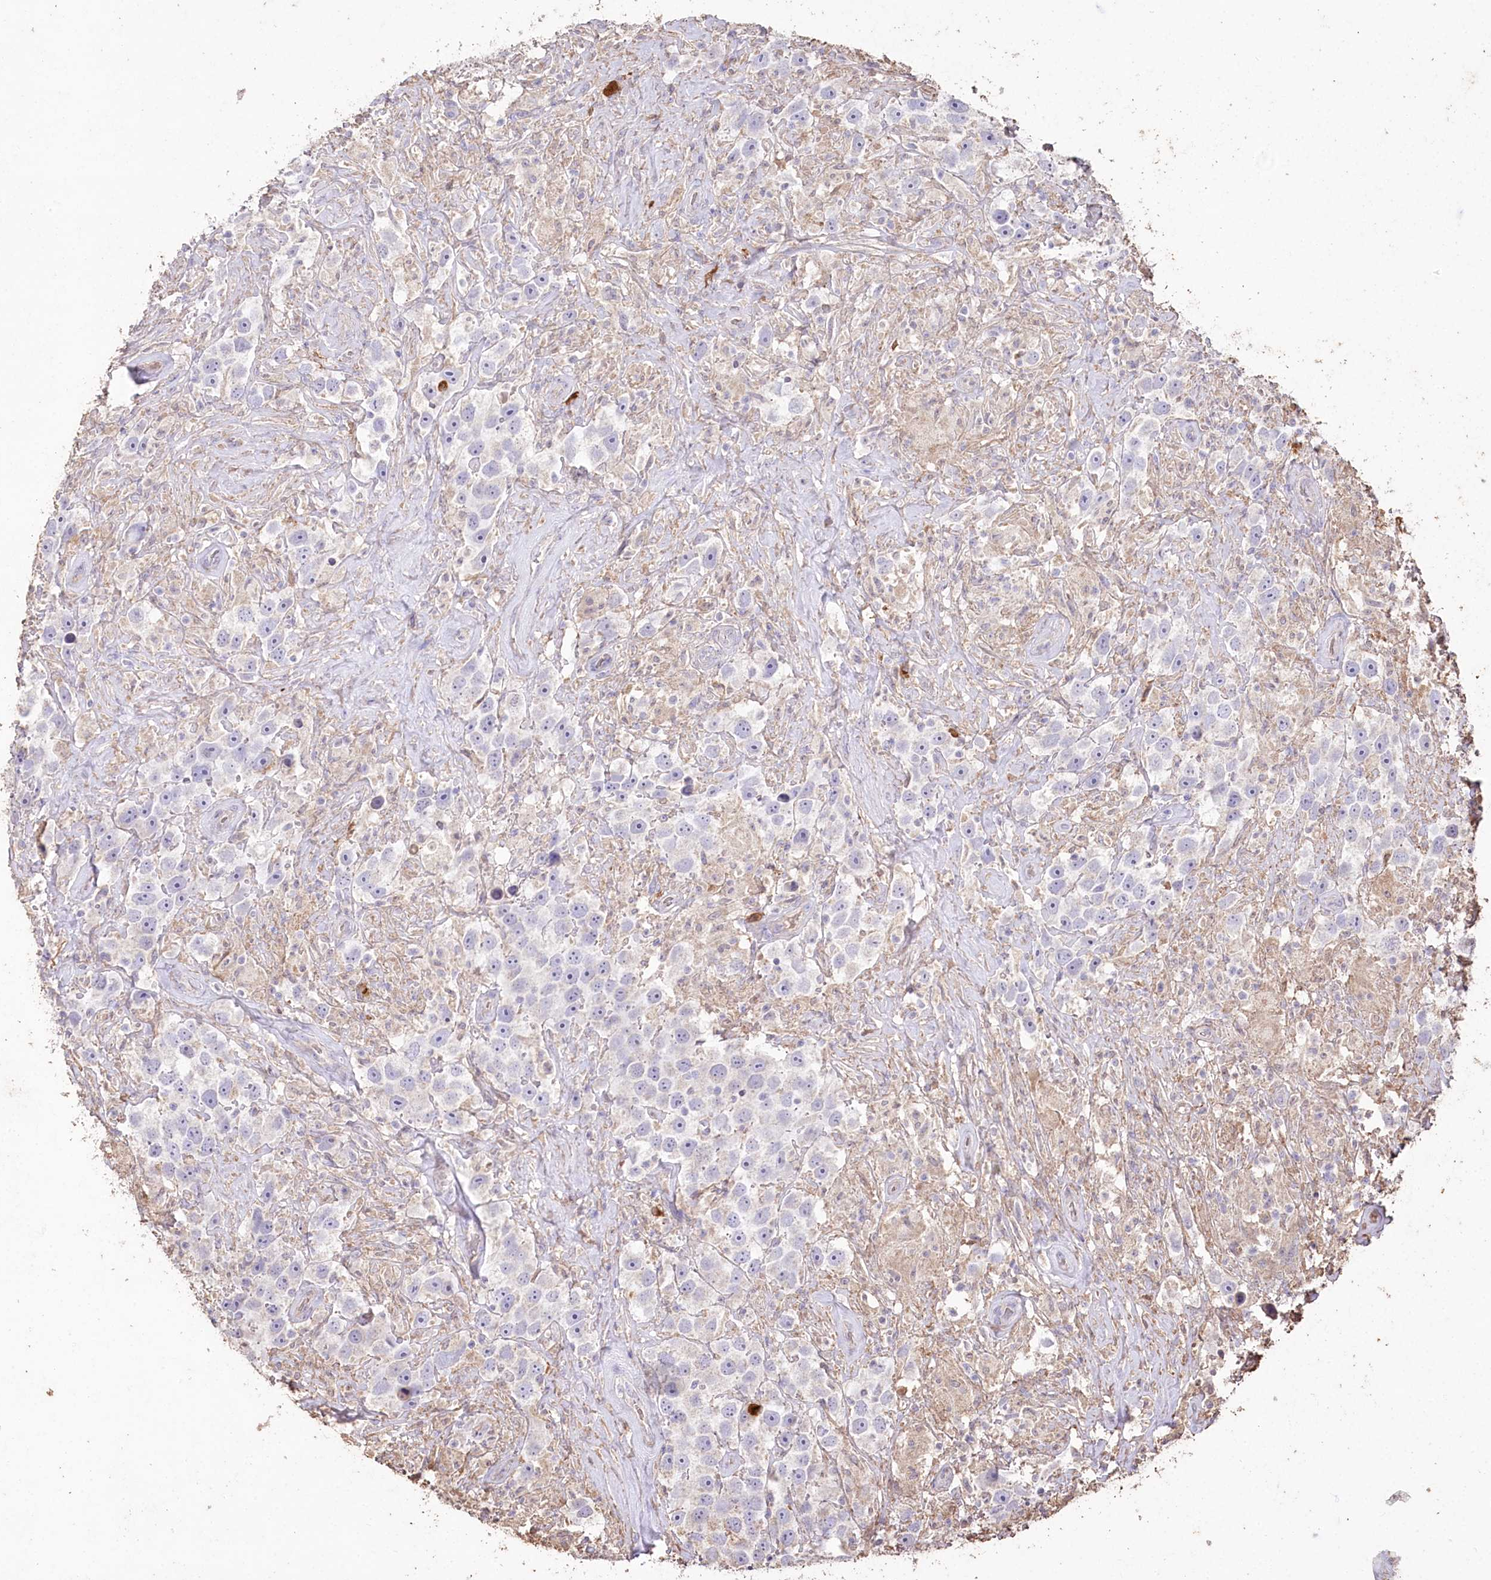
{"staining": {"intensity": "negative", "quantity": "none", "location": "none"}, "tissue": "testis cancer", "cell_type": "Tumor cells", "image_type": "cancer", "snomed": [{"axis": "morphology", "description": "Seminoma, NOS"}, {"axis": "topography", "description": "Testis"}], "caption": "DAB (3,3'-diaminobenzidine) immunohistochemical staining of seminoma (testis) demonstrates no significant expression in tumor cells.", "gene": "IREB2", "patient": {"sex": "male", "age": 49}}